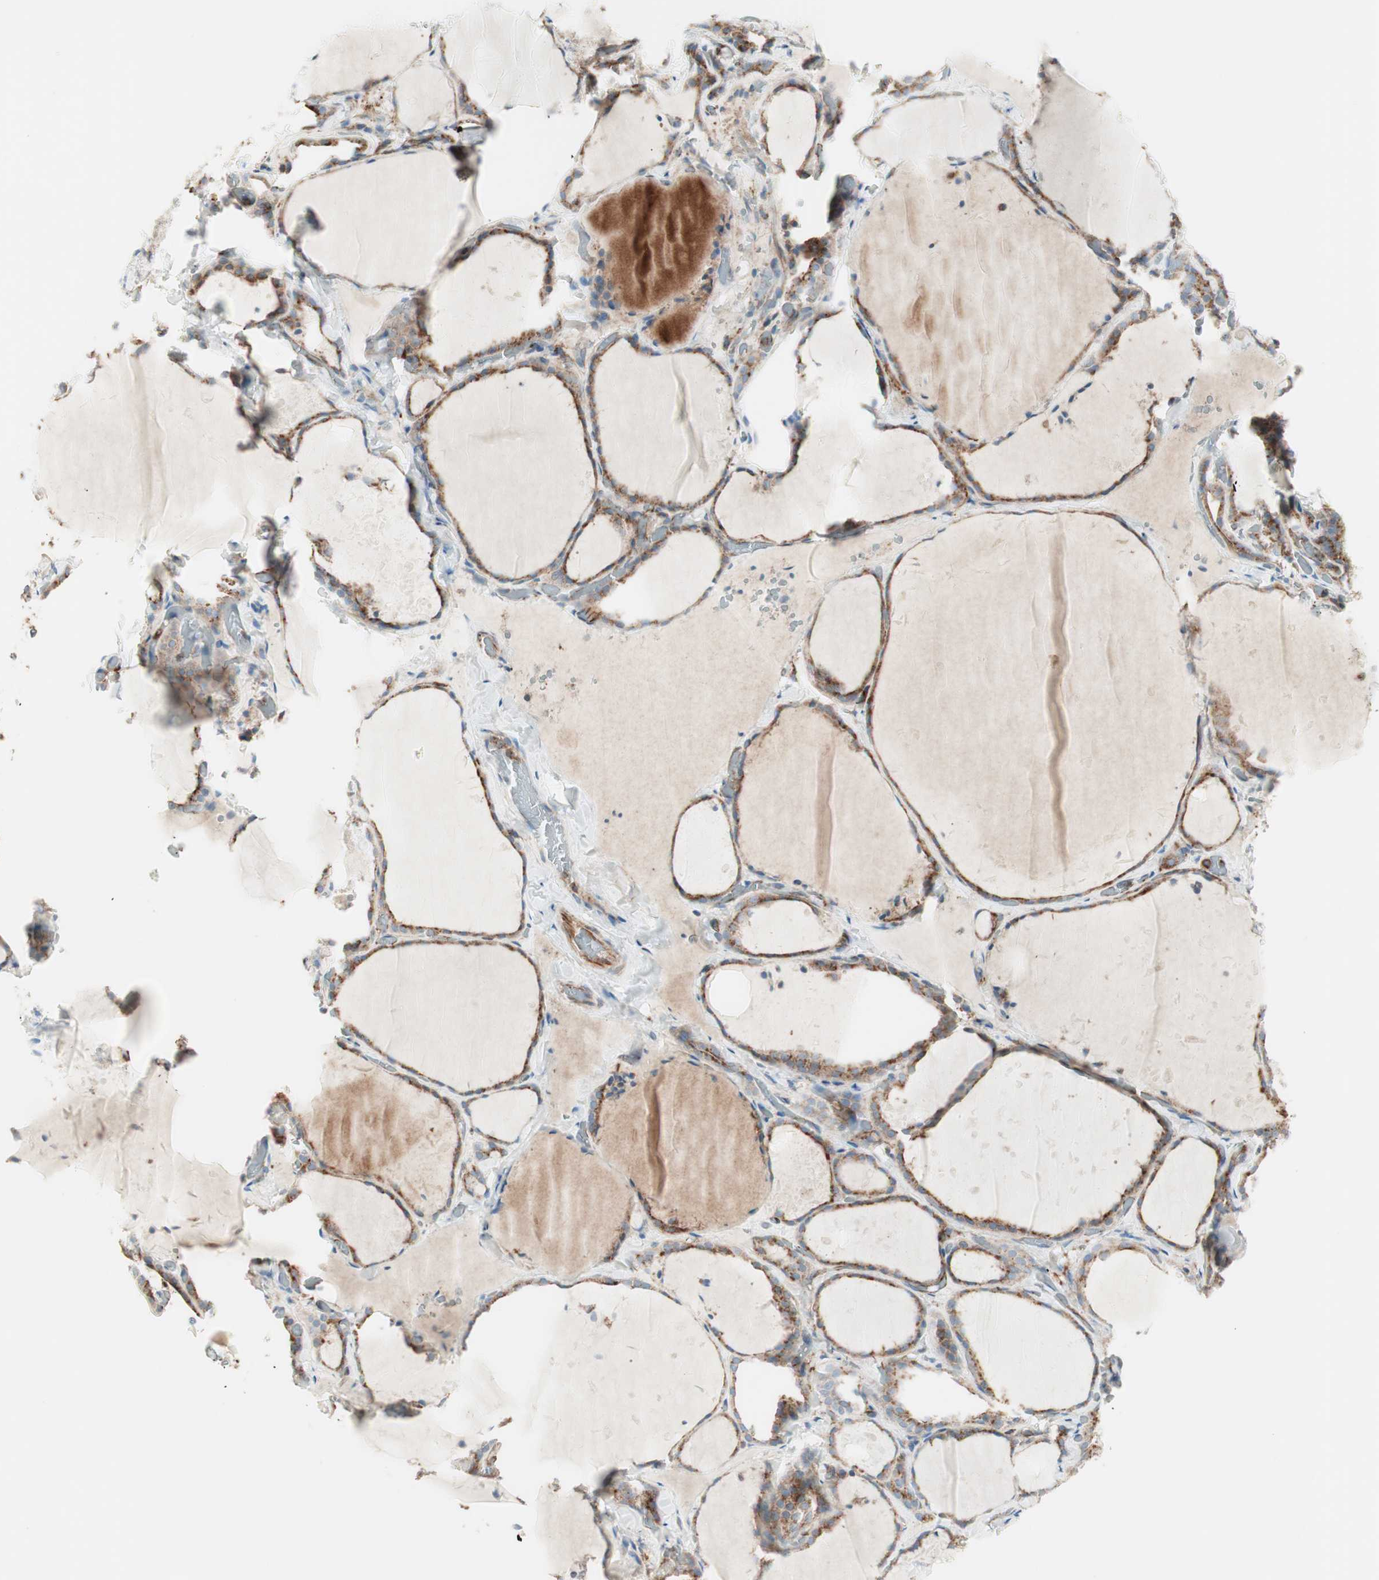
{"staining": {"intensity": "moderate", "quantity": "25%-75%", "location": "cytoplasmic/membranous"}, "tissue": "thyroid gland", "cell_type": "Glandular cells", "image_type": "normal", "snomed": [{"axis": "morphology", "description": "Normal tissue, NOS"}, {"axis": "topography", "description": "Thyroid gland"}], "caption": "Immunohistochemical staining of normal human thyroid gland displays 25%-75% levels of moderate cytoplasmic/membranous protein staining in about 25%-75% of glandular cells.", "gene": "ATP6V1G1", "patient": {"sex": "female", "age": 22}}